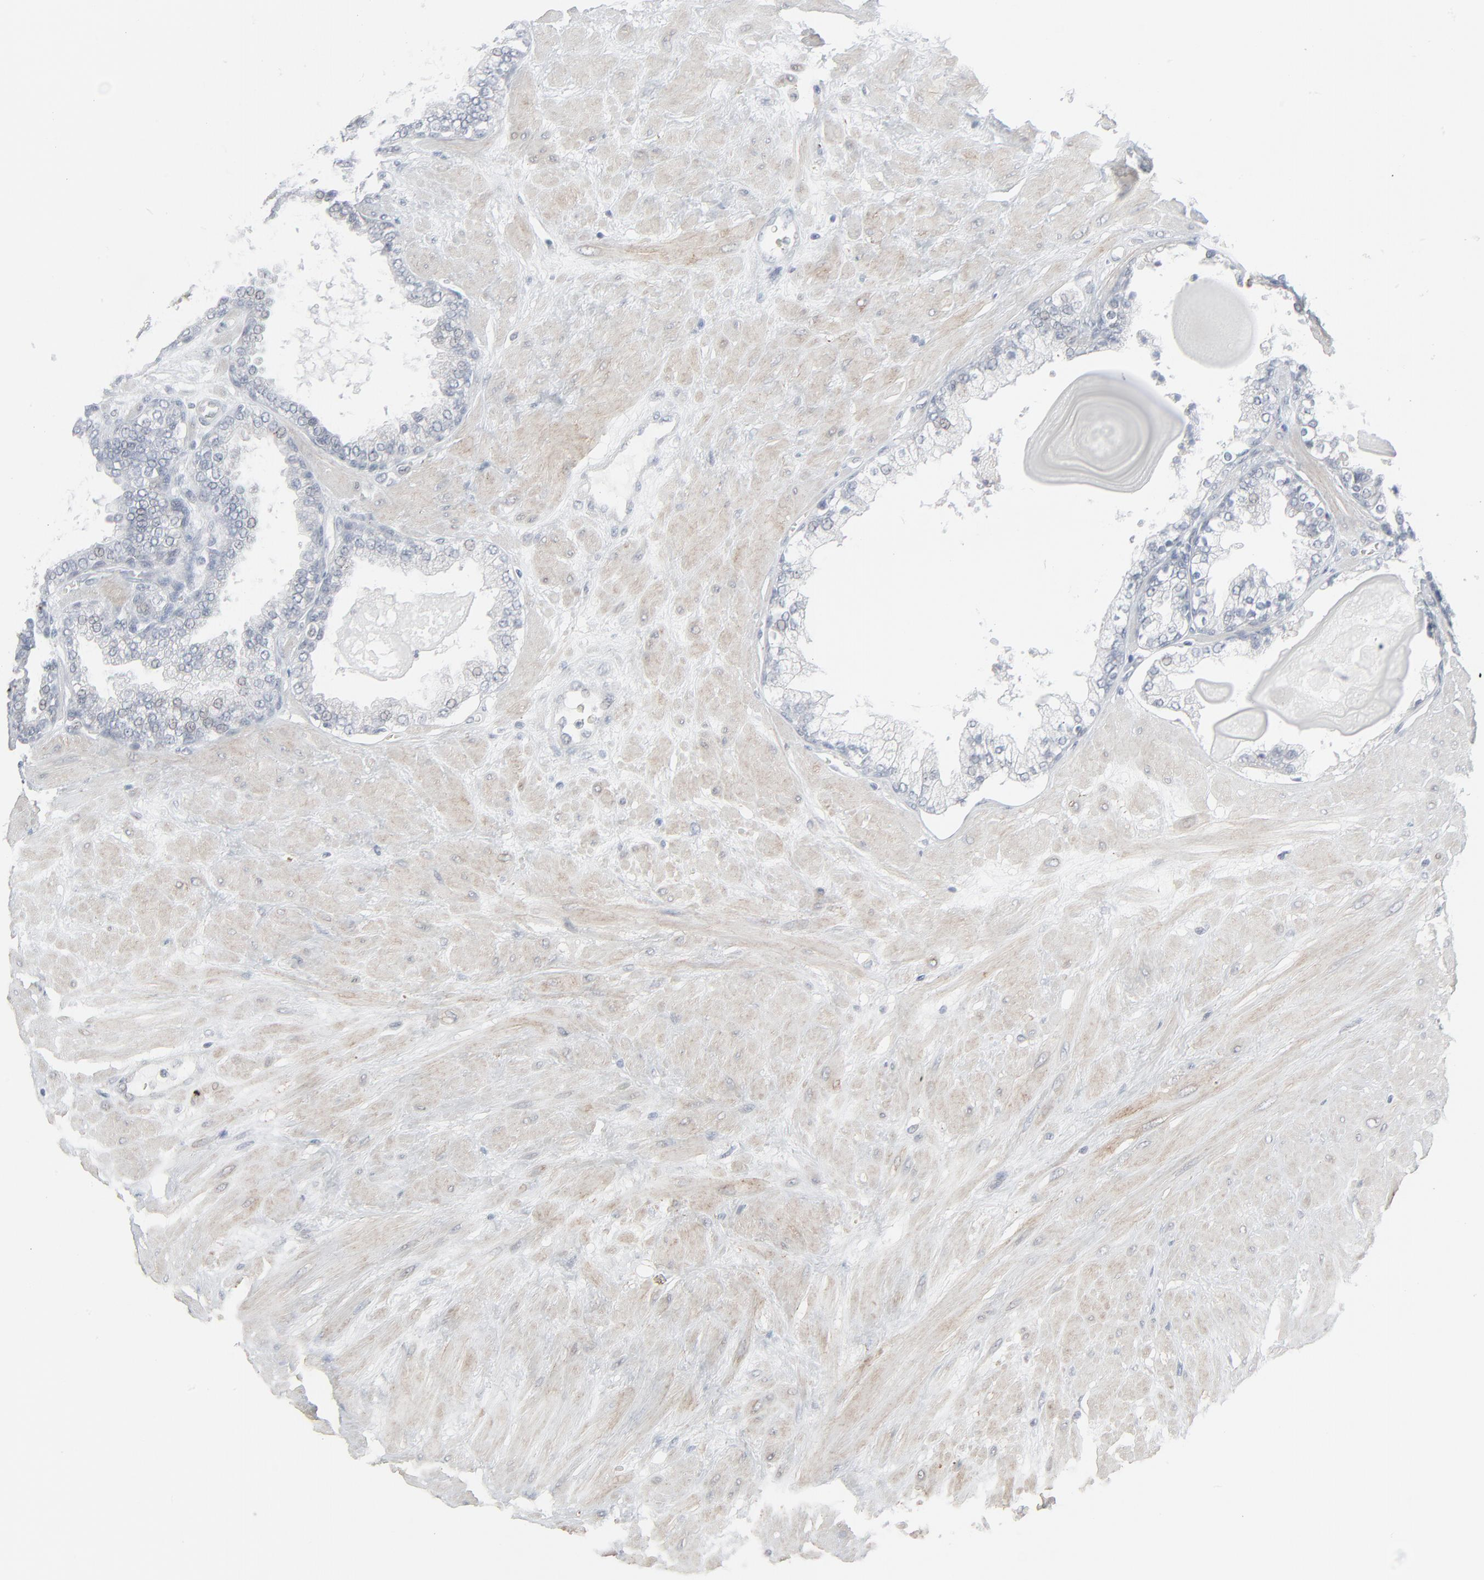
{"staining": {"intensity": "negative", "quantity": "none", "location": "none"}, "tissue": "prostate", "cell_type": "Glandular cells", "image_type": "normal", "snomed": [{"axis": "morphology", "description": "Normal tissue, NOS"}, {"axis": "topography", "description": "Prostate"}], "caption": "IHC photomicrograph of benign prostate: human prostate stained with DAB reveals no significant protein expression in glandular cells.", "gene": "NEUROD1", "patient": {"sex": "male", "age": 51}}